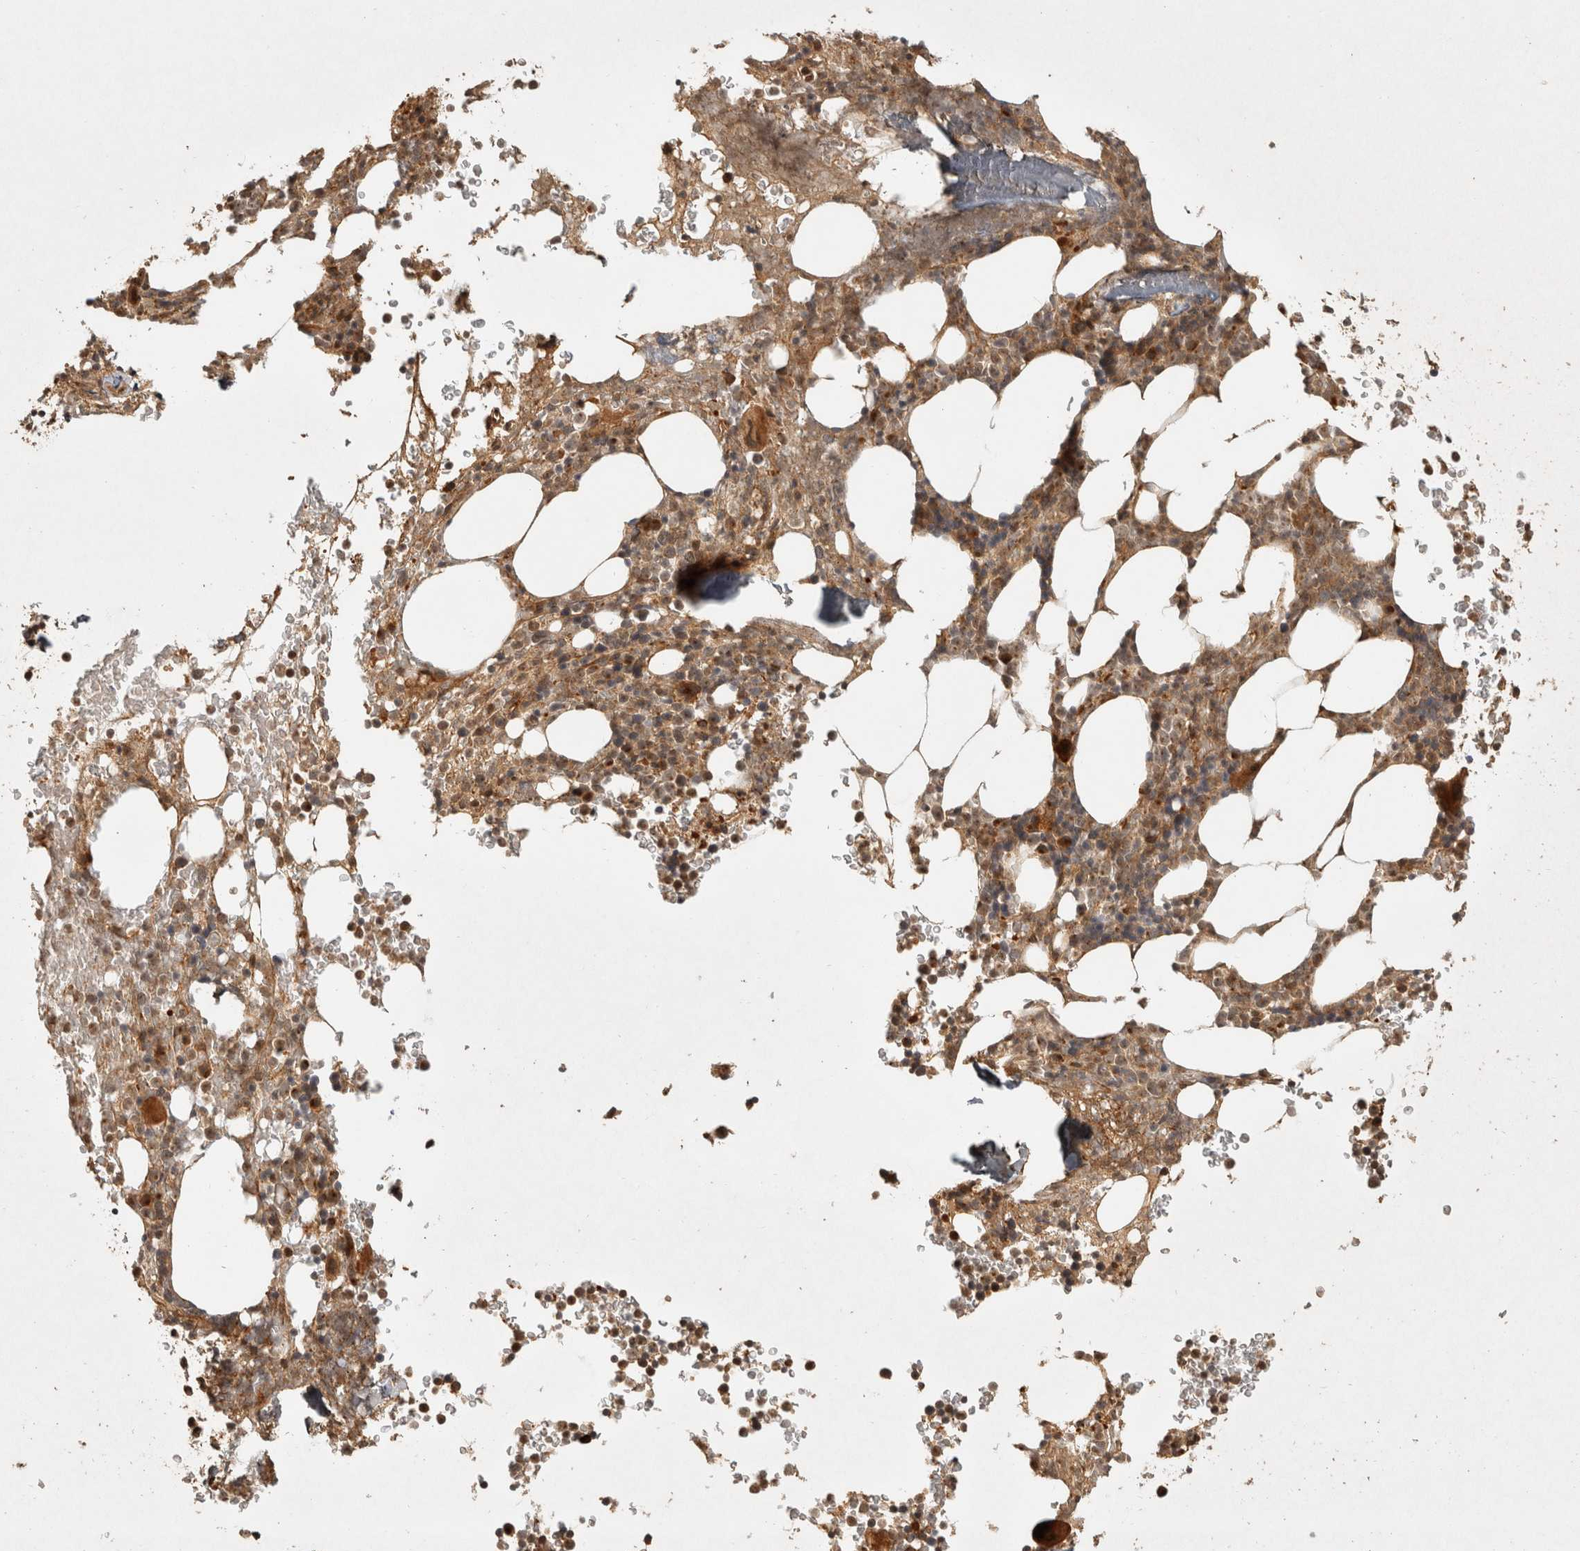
{"staining": {"intensity": "moderate", "quantity": ">75%", "location": "cytoplasmic/membranous"}, "tissue": "bone marrow", "cell_type": "Hematopoietic cells", "image_type": "normal", "snomed": [{"axis": "morphology", "description": "Normal tissue, NOS"}, {"axis": "topography", "description": "Bone marrow"}], "caption": "A high-resolution photomicrograph shows immunohistochemistry (IHC) staining of benign bone marrow, which demonstrates moderate cytoplasmic/membranous expression in approximately >75% of hematopoietic cells.", "gene": "CAMSAP2", "patient": {"sex": "male", "age": 58}}